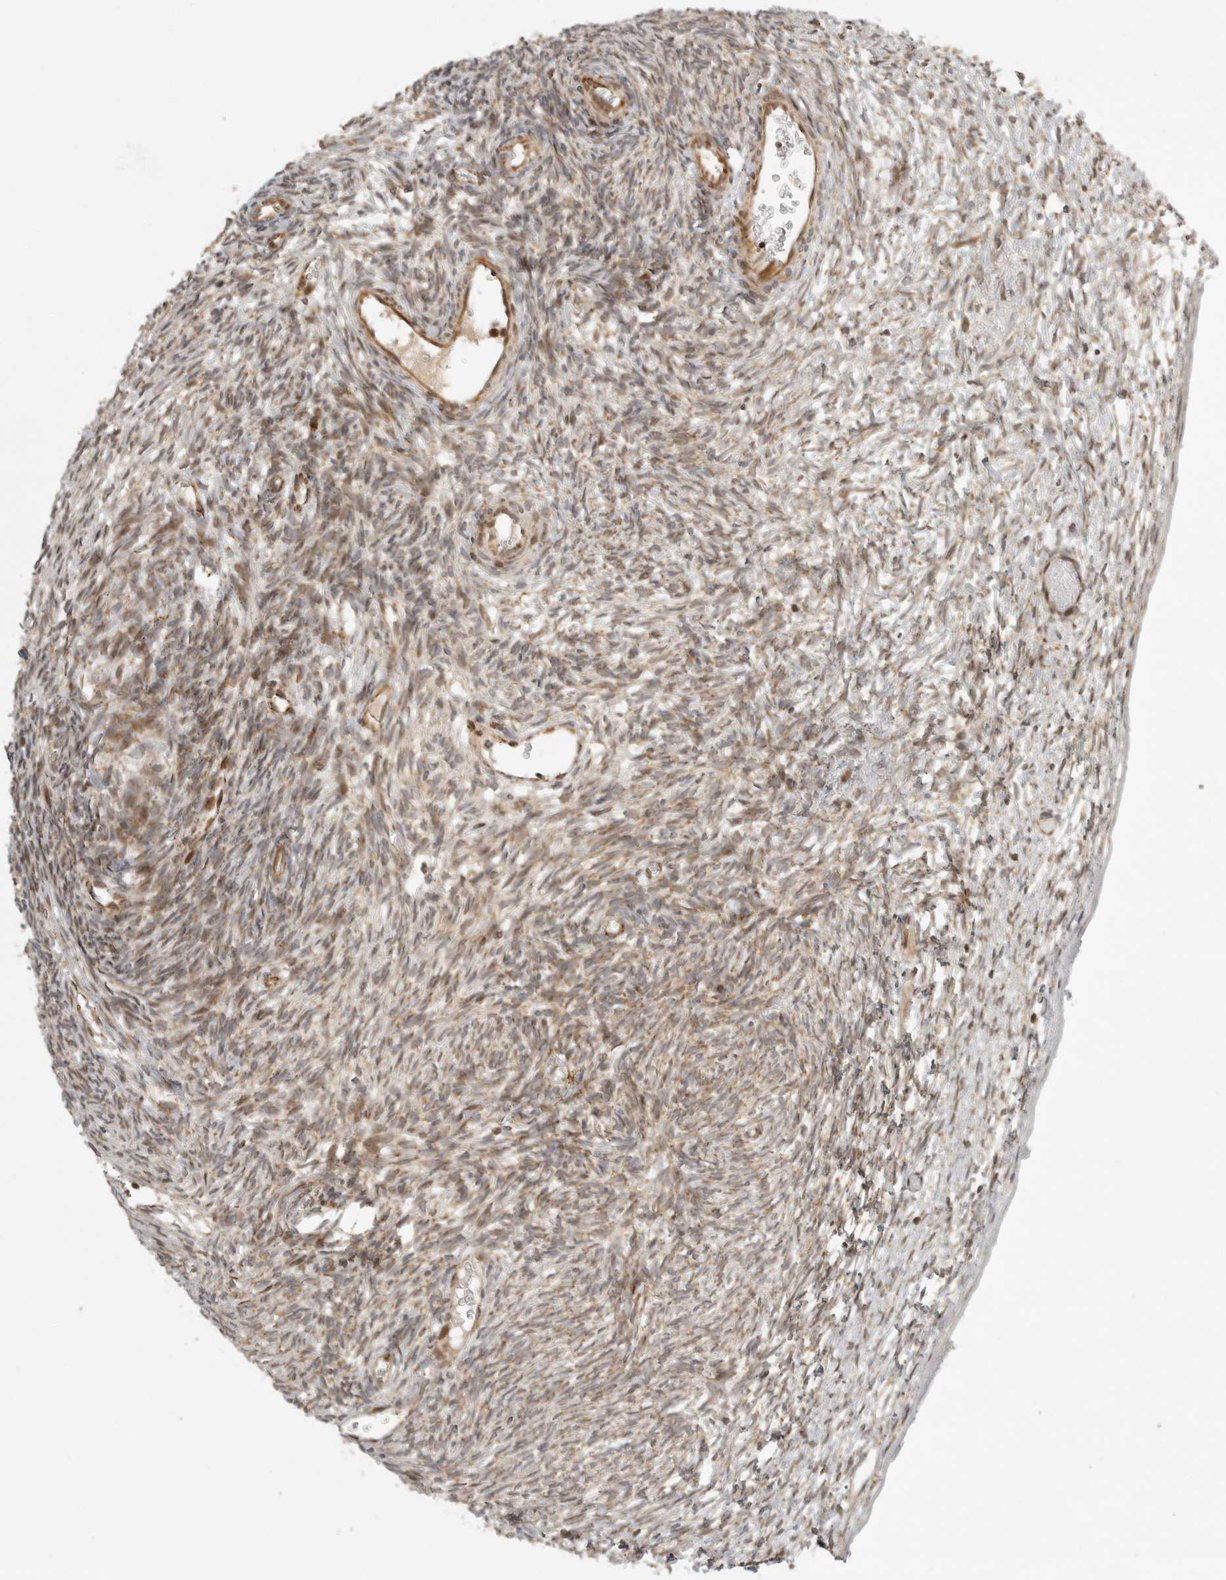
{"staining": {"intensity": "moderate", "quantity": ">75%", "location": "cytoplasmic/membranous"}, "tissue": "ovary", "cell_type": "Follicle cells", "image_type": "normal", "snomed": [{"axis": "morphology", "description": "Normal tissue, NOS"}, {"axis": "topography", "description": "Ovary"}], "caption": "A high-resolution photomicrograph shows IHC staining of normal ovary, which exhibits moderate cytoplasmic/membranous expression in approximately >75% of follicle cells.", "gene": "NARS2", "patient": {"sex": "female", "age": 34}}